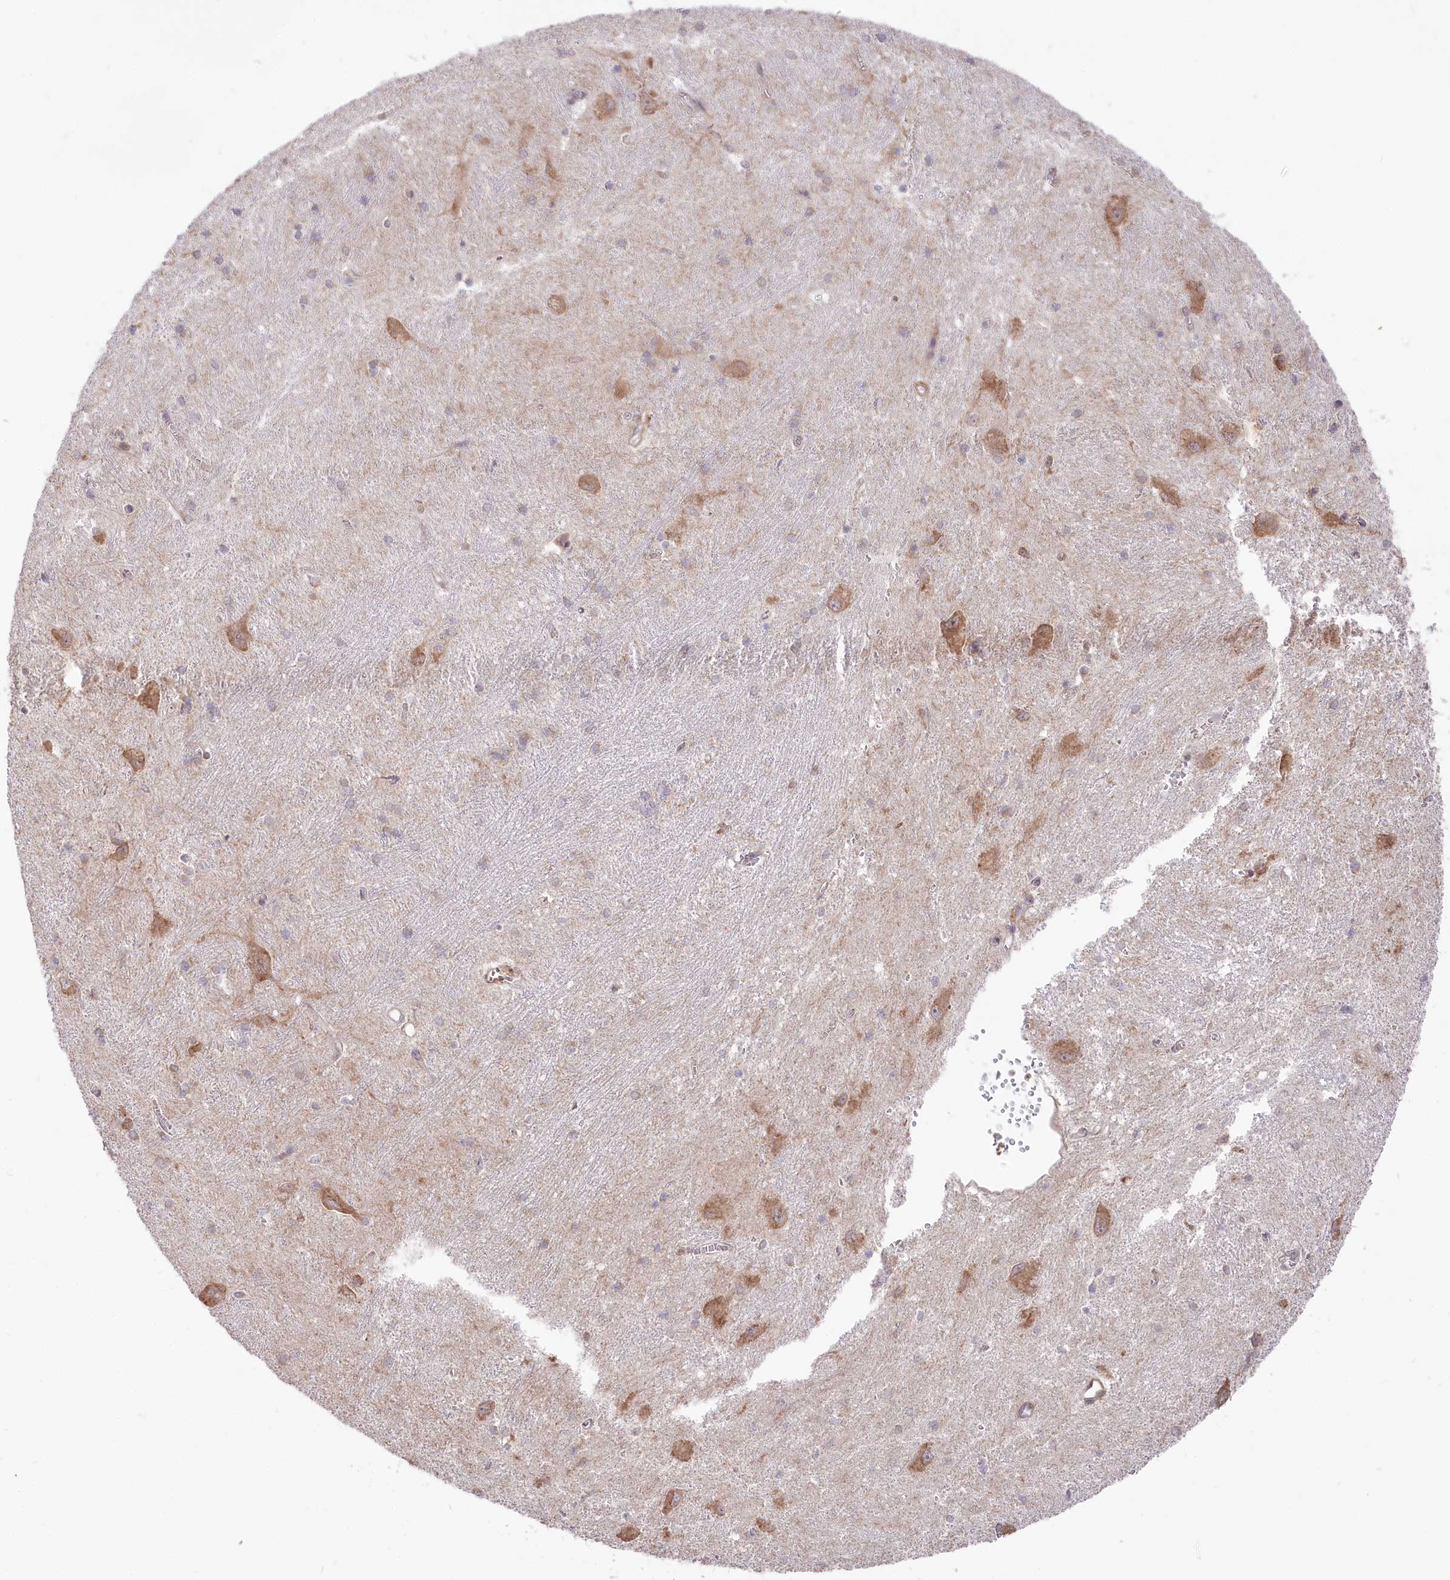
{"staining": {"intensity": "negative", "quantity": "none", "location": "none"}, "tissue": "caudate", "cell_type": "Glial cells", "image_type": "normal", "snomed": [{"axis": "morphology", "description": "Normal tissue, NOS"}, {"axis": "topography", "description": "Lateral ventricle wall"}], "caption": "High power microscopy photomicrograph of an immunohistochemistry (IHC) image of normal caudate, revealing no significant positivity in glial cells. (DAB immunohistochemistry with hematoxylin counter stain).", "gene": "CGGBP1", "patient": {"sex": "male", "age": 37}}